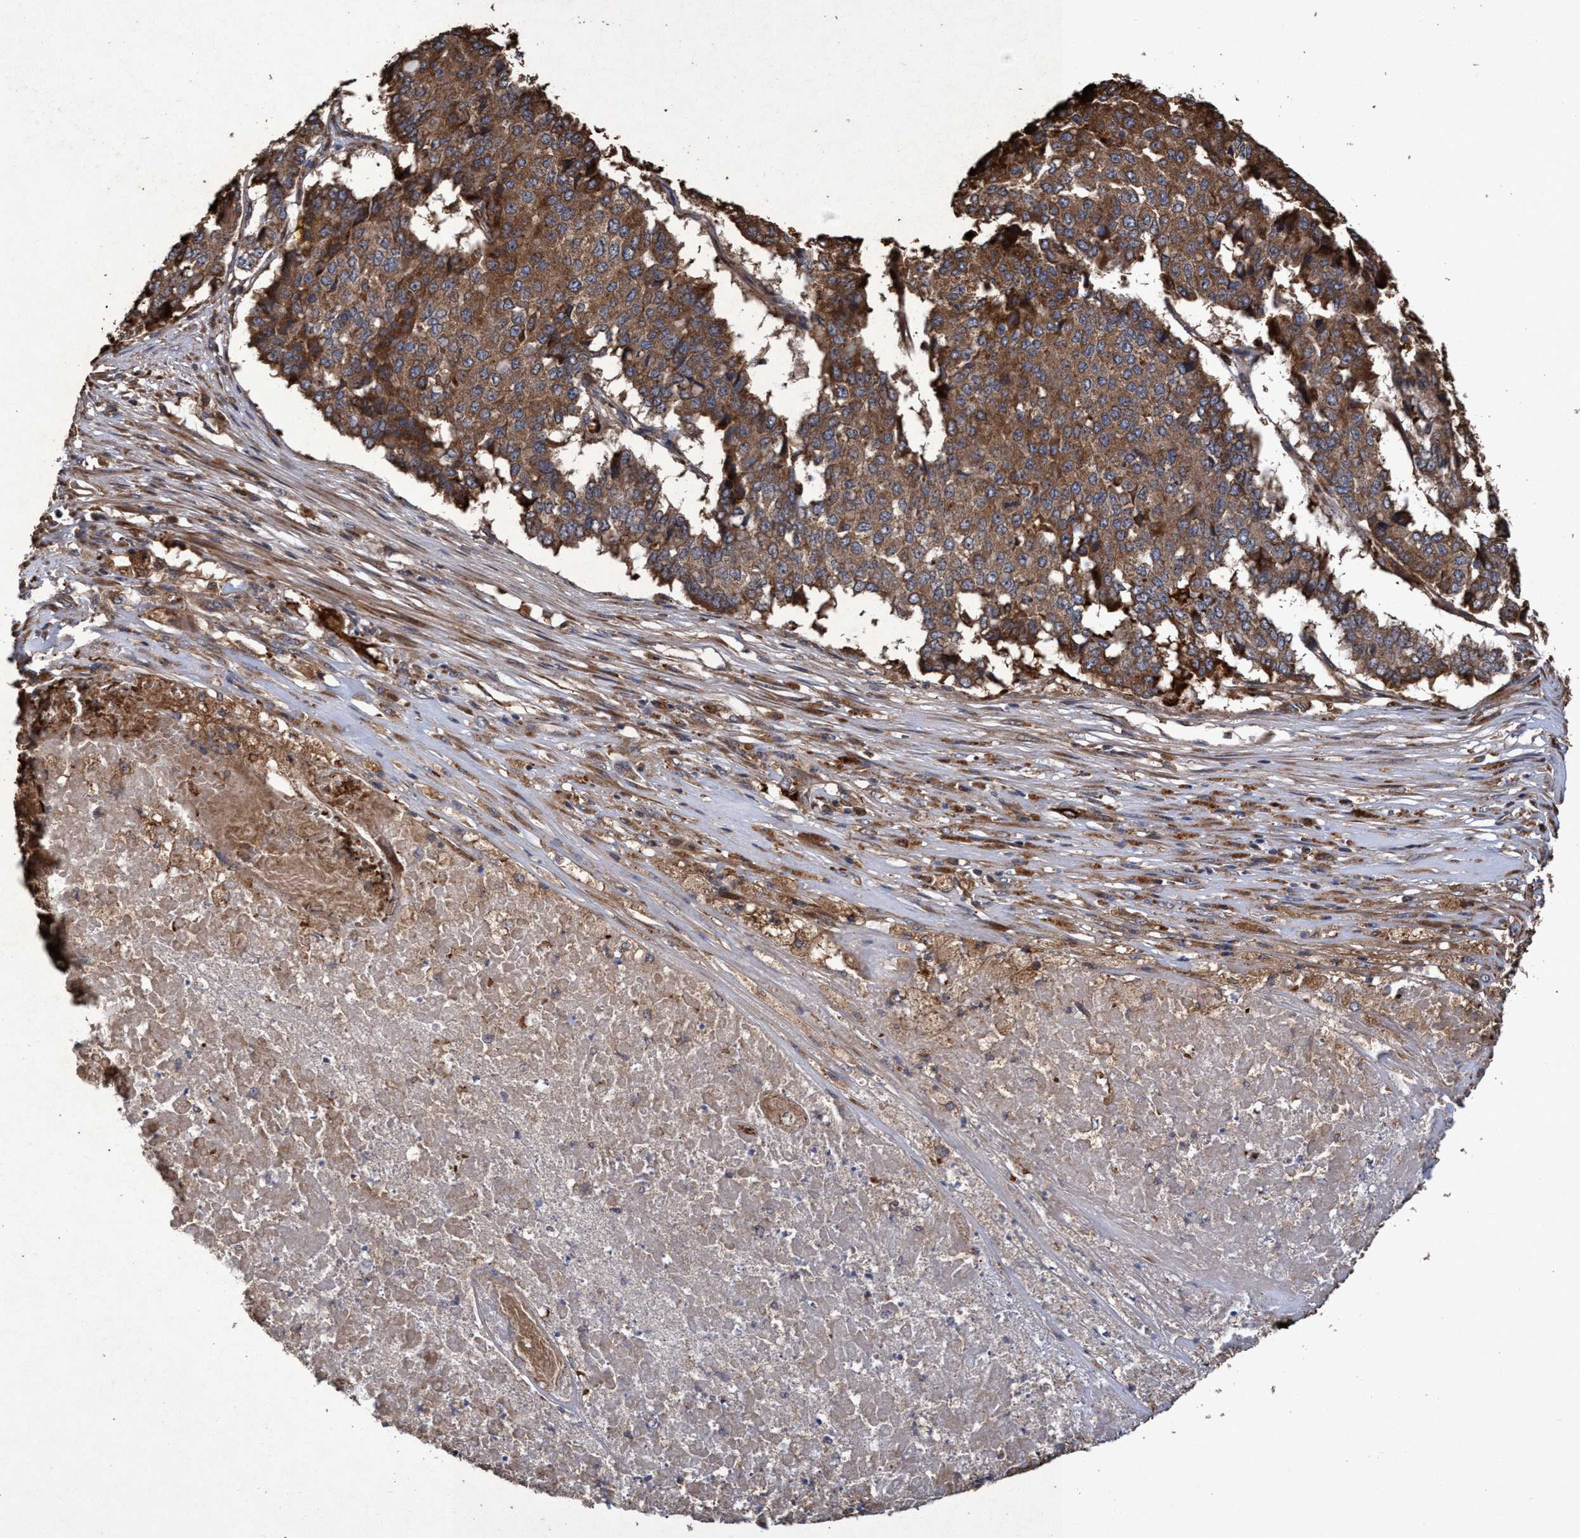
{"staining": {"intensity": "moderate", "quantity": ">75%", "location": "cytoplasmic/membranous"}, "tissue": "pancreatic cancer", "cell_type": "Tumor cells", "image_type": "cancer", "snomed": [{"axis": "morphology", "description": "Adenocarcinoma, NOS"}, {"axis": "topography", "description": "Pancreas"}], "caption": "The image shows a brown stain indicating the presence of a protein in the cytoplasmic/membranous of tumor cells in adenocarcinoma (pancreatic).", "gene": "CHMP6", "patient": {"sex": "male", "age": 50}}